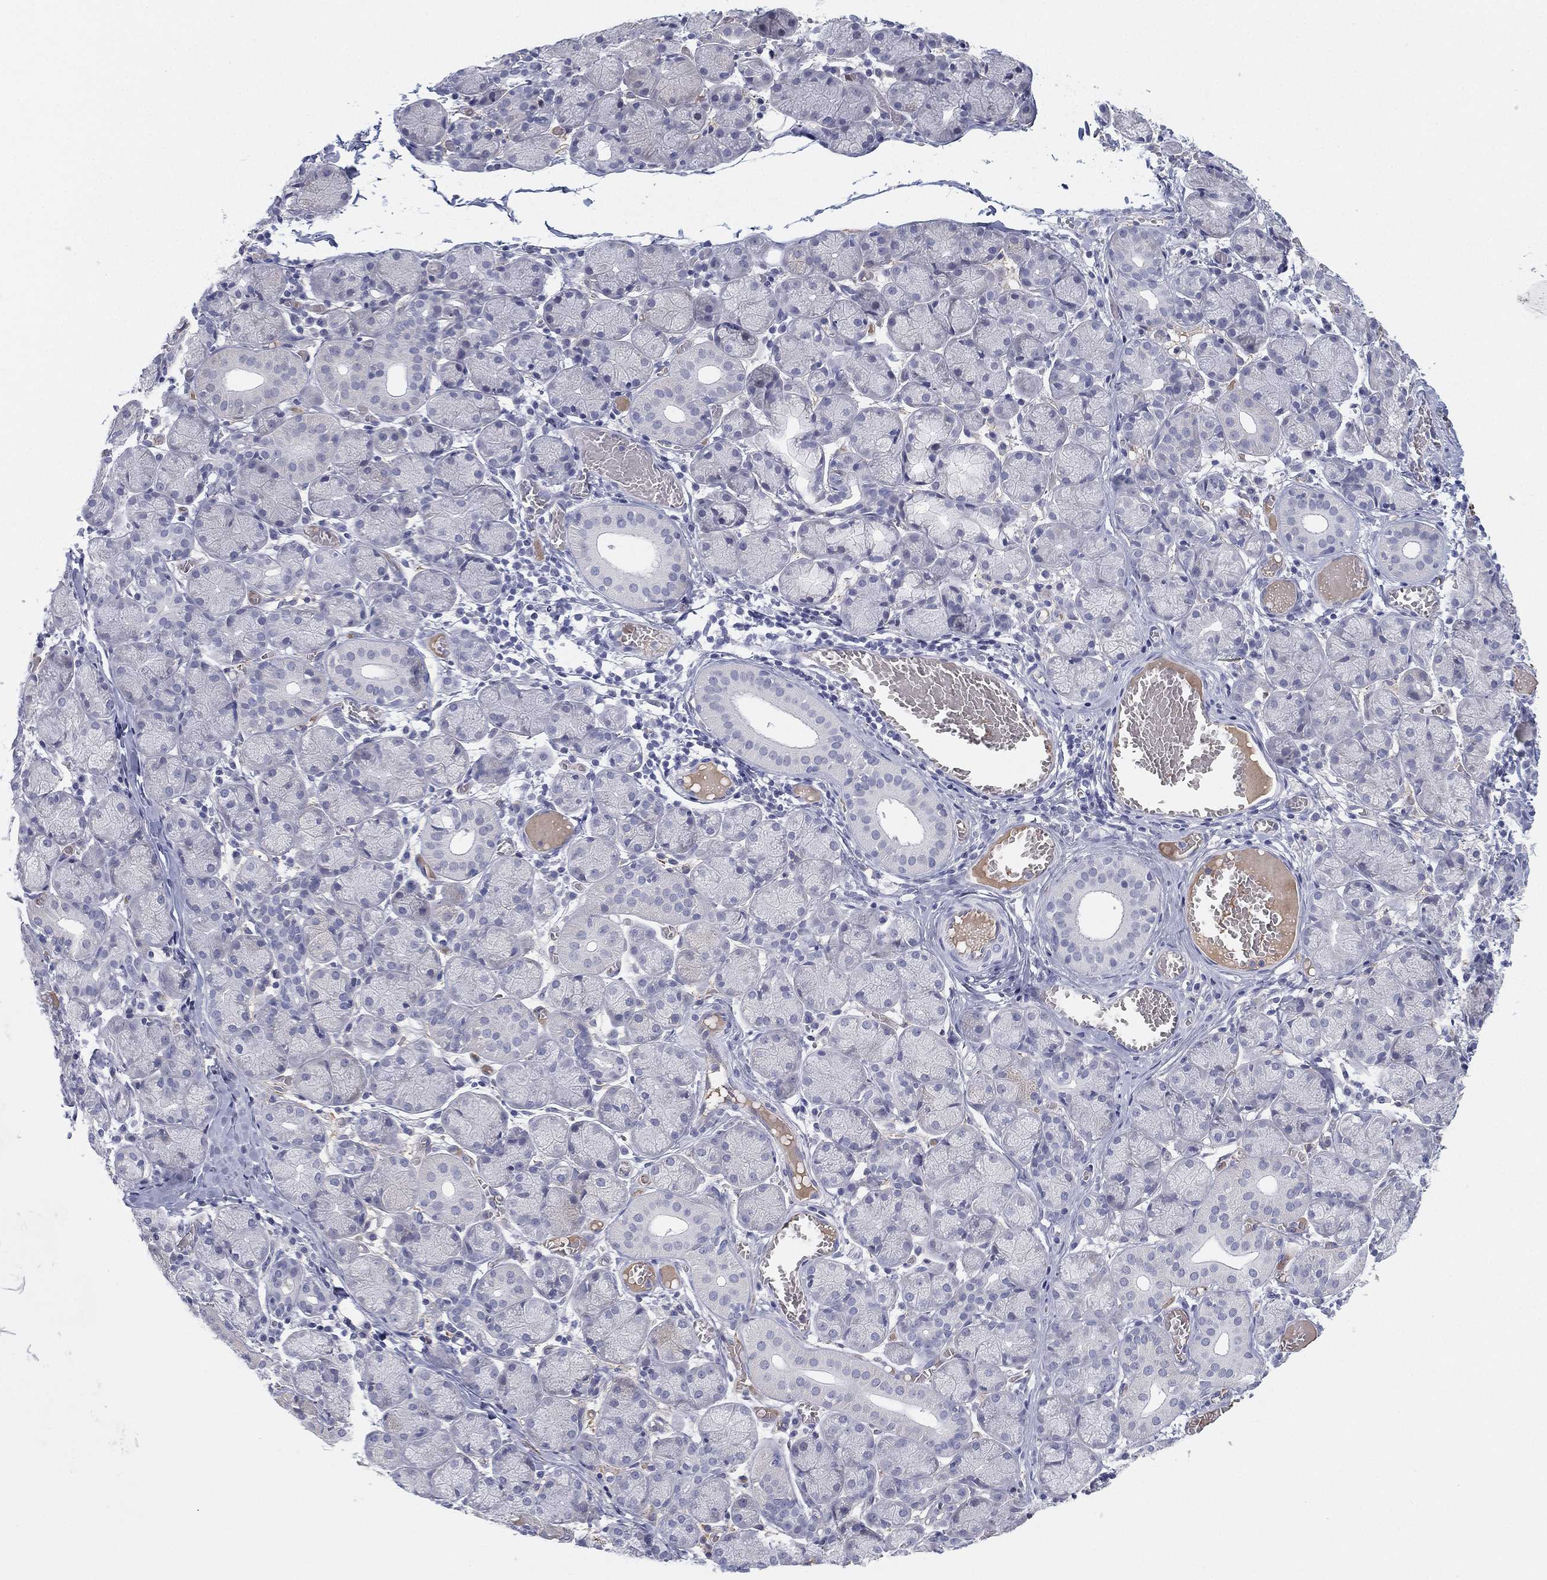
{"staining": {"intensity": "negative", "quantity": "none", "location": "none"}, "tissue": "salivary gland", "cell_type": "Glandular cells", "image_type": "normal", "snomed": [{"axis": "morphology", "description": "Normal tissue, NOS"}, {"axis": "topography", "description": "Salivary gland"}, {"axis": "topography", "description": "Peripheral nerve tissue"}], "caption": "DAB (3,3'-diaminobenzidine) immunohistochemical staining of unremarkable human salivary gland shows no significant expression in glandular cells.", "gene": "MLF1", "patient": {"sex": "female", "age": 24}}